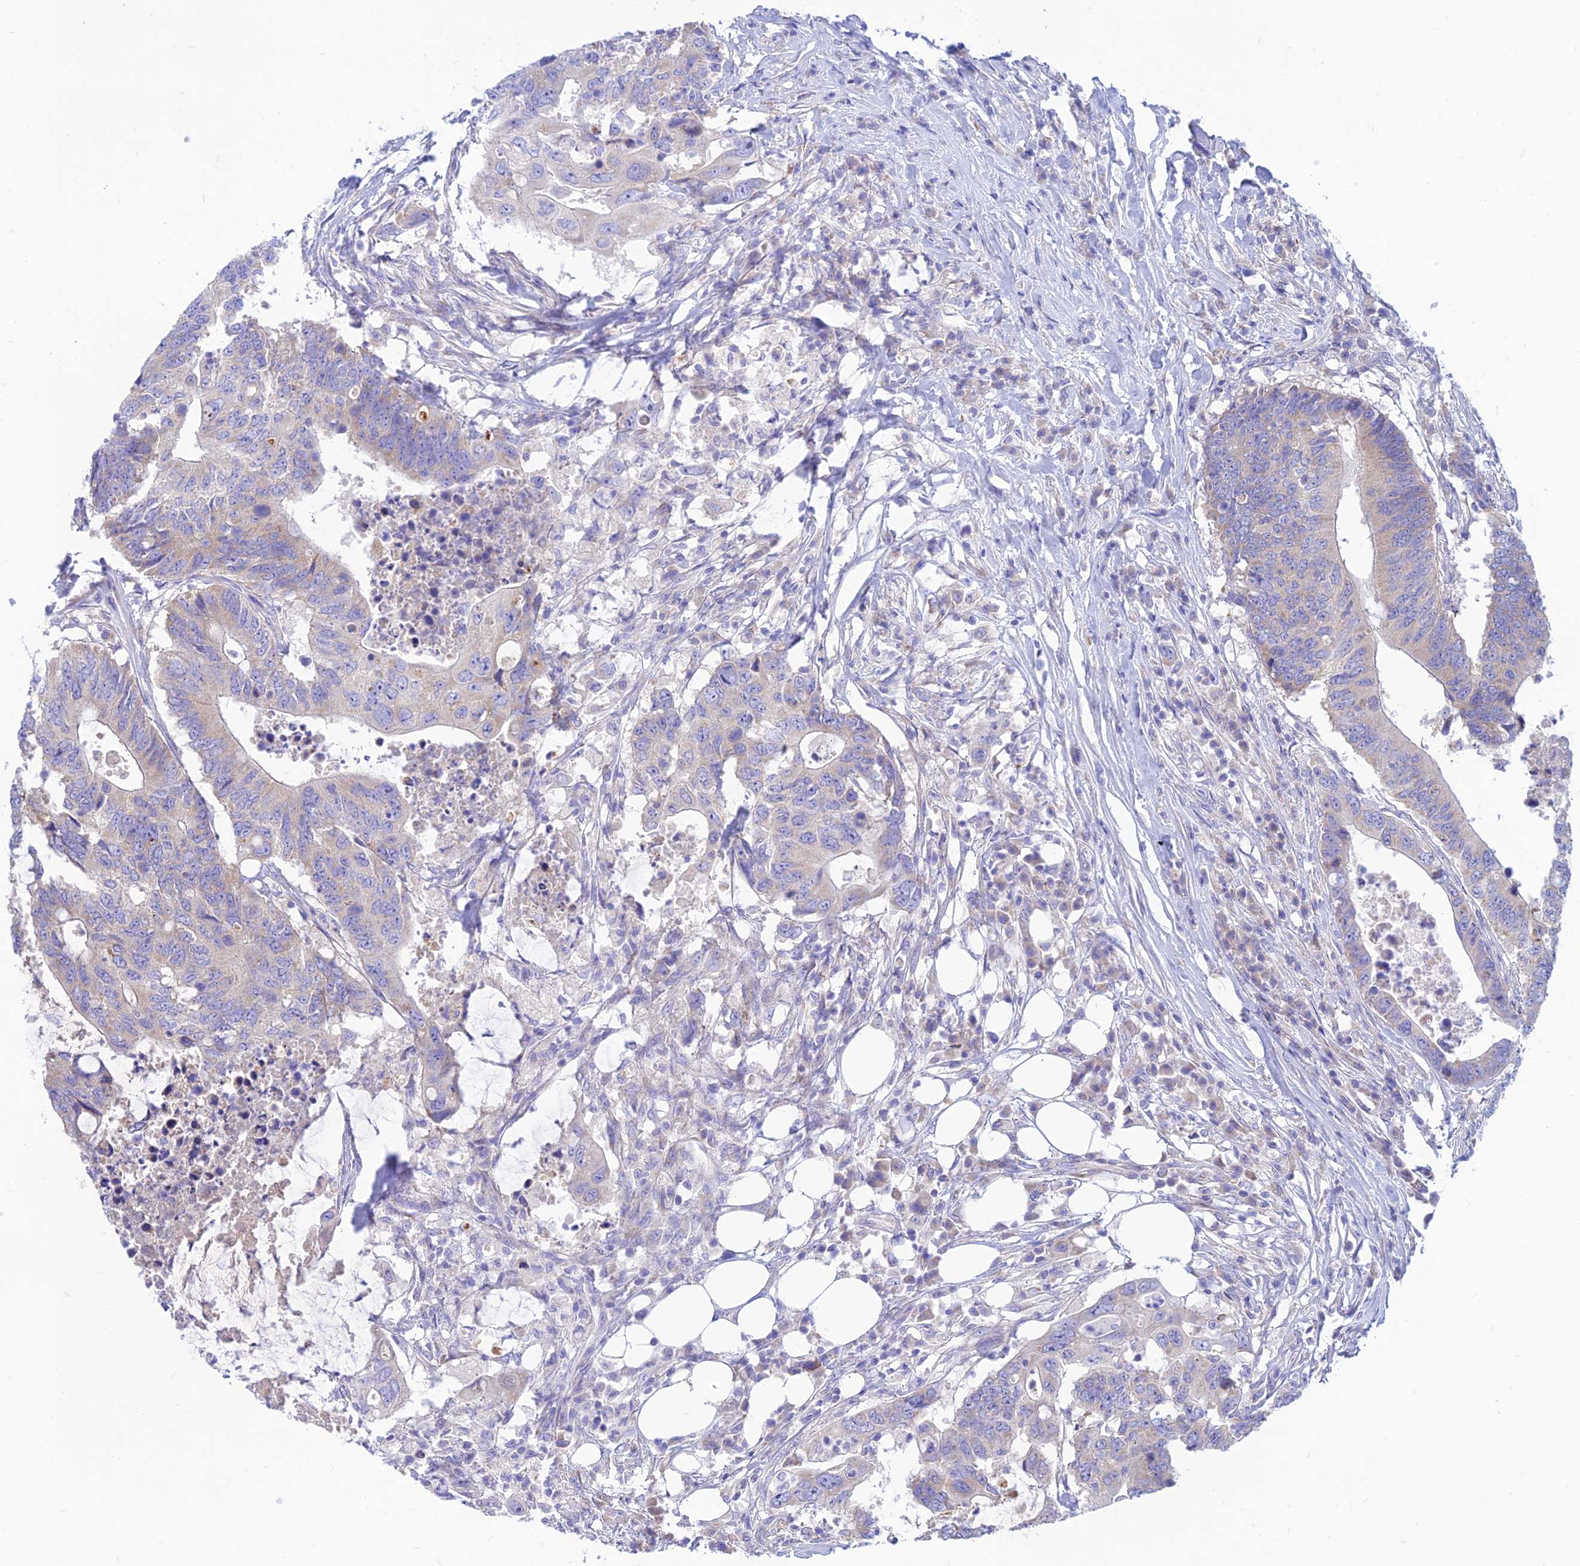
{"staining": {"intensity": "negative", "quantity": "none", "location": "none"}, "tissue": "colorectal cancer", "cell_type": "Tumor cells", "image_type": "cancer", "snomed": [{"axis": "morphology", "description": "Adenocarcinoma, NOS"}, {"axis": "topography", "description": "Colon"}], "caption": "High power microscopy image of an immunohistochemistry image of adenocarcinoma (colorectal), revealing no significant positivity in tumor cells.", "gene": "TMEM30B", "patient": {"sex": "male", "age": 71}}